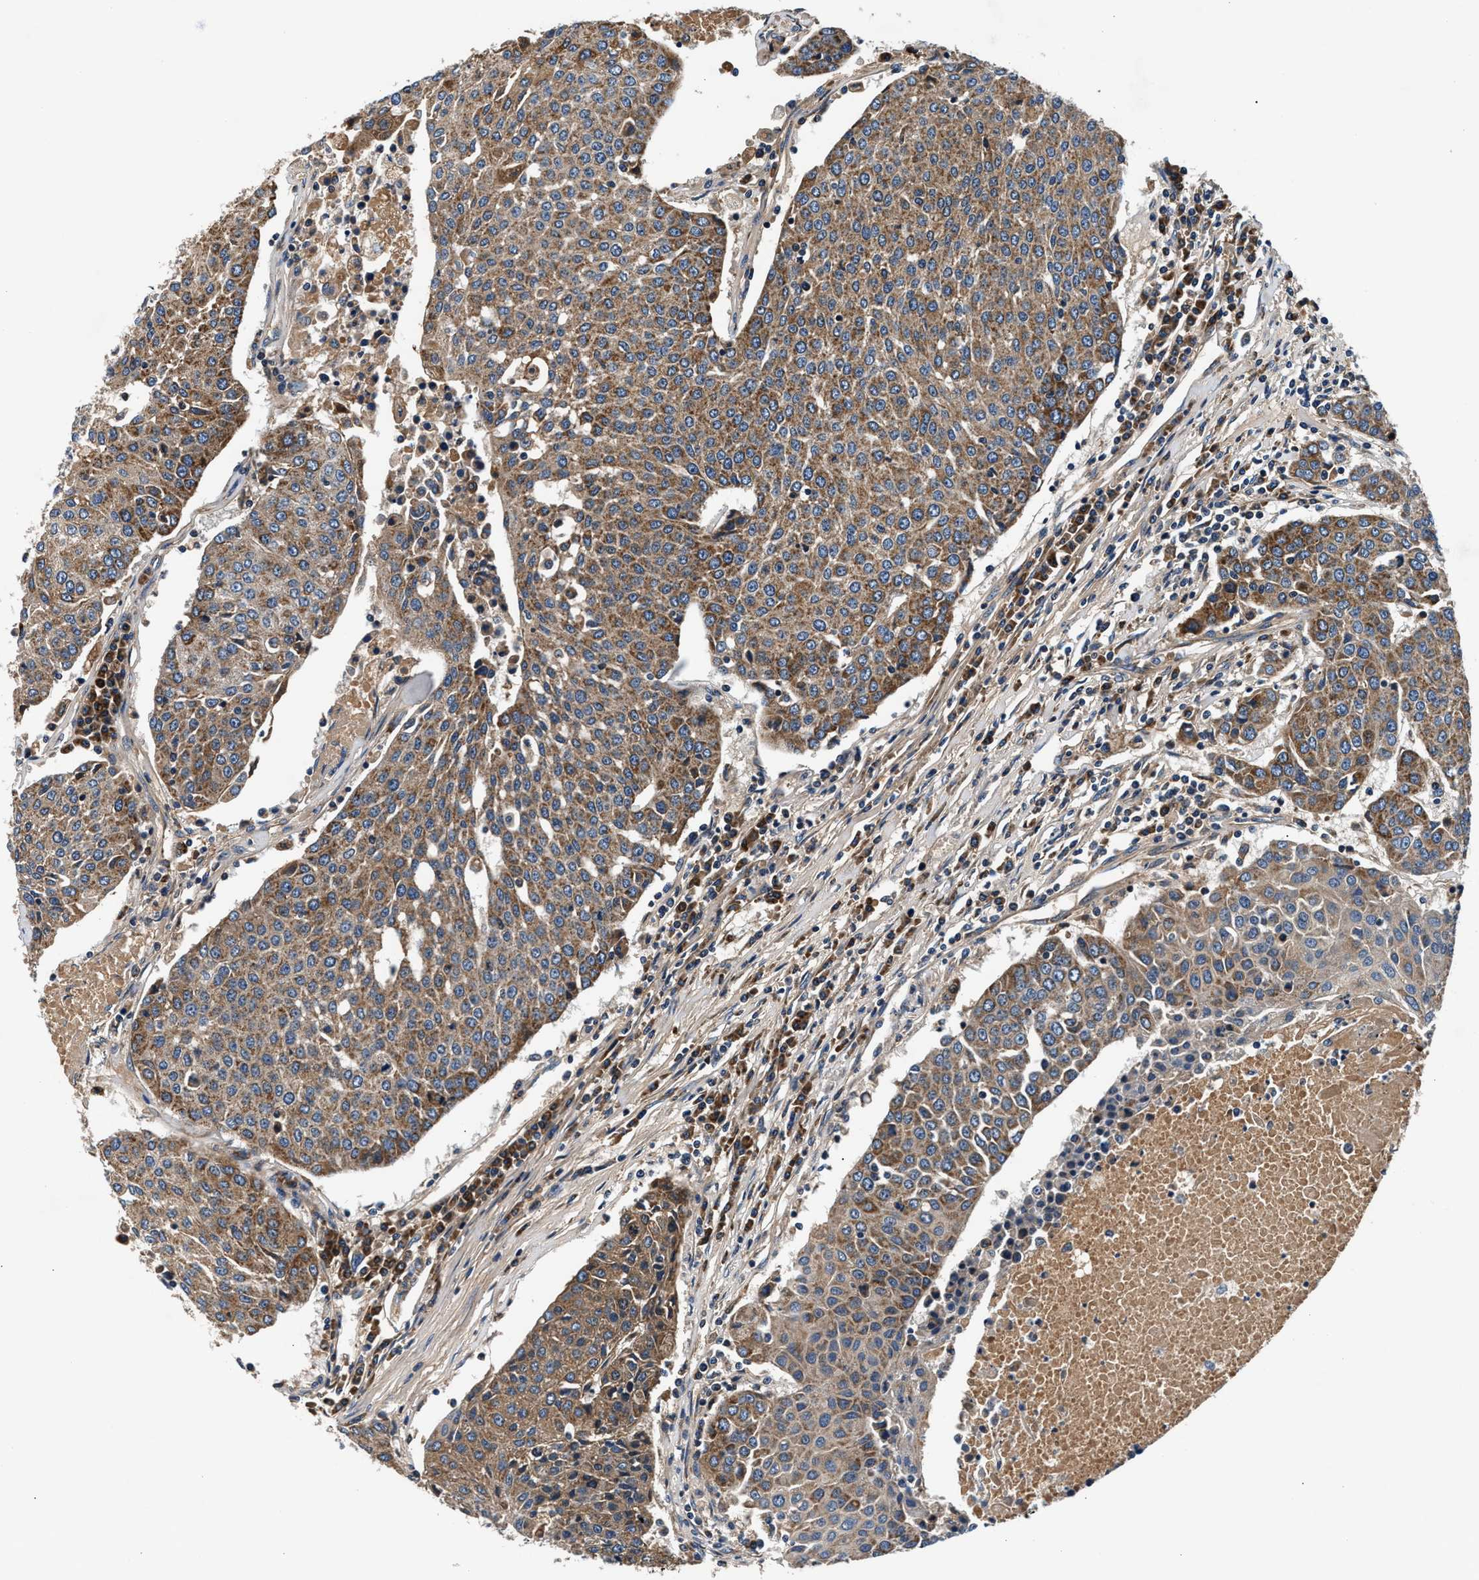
{"staining": {"intensity": "moderate", "quantity": ">75%", "location": "cytoplasmic/membranous"}, "tissue": "urothelial cancer", "cell_type": "Tumor cells", "image_type": "cancer", "snomed": [{"axis": "morphology", "description": "Urothelial carcinoma, High grade"}, {"axis": "topography", "description": "Urinary bladder"}], "caption": "Human urothelial cancer stained for a protein (brown) exhibits moderate cytoplasmic/membranous positive expression in about >75% of tumor cells.", "gene": "IMMT", "patient": {"sex": "female", "age": 85}}